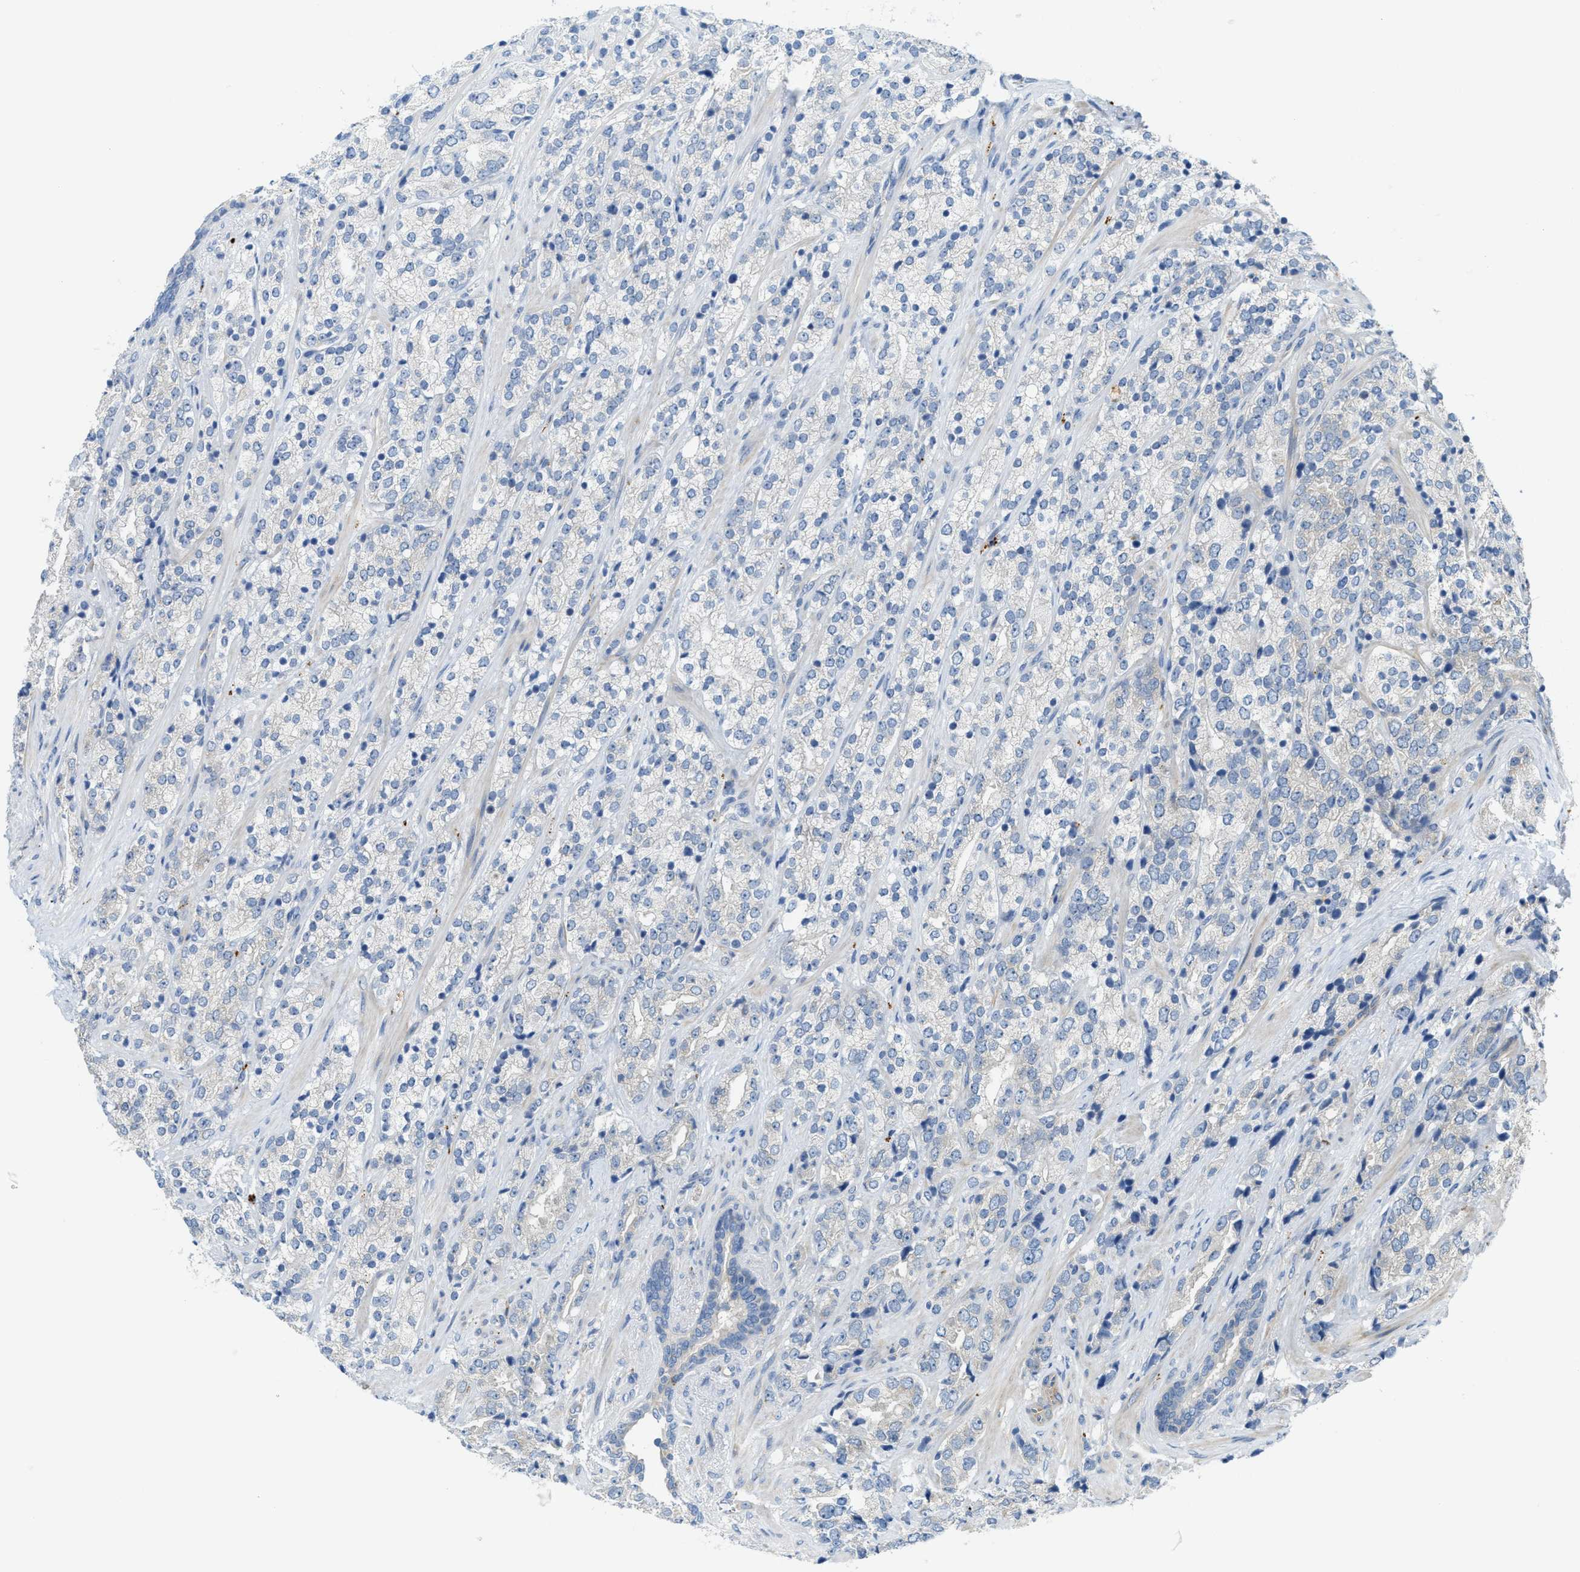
{"staining": {"intensity": "negative", "quantity": "none", "location": "none"}, "tissue": "prostate cancer", "cell_type": "Tumor cells", "image_type": "cancer", "snomed": [{"axis": "morphology", "description": "Adenocarcinoma, High grade"}, {"axis": "topography", "description": "Prostate"}], "caption": "Prostate cancer (adenocarcinoma (high-grade)) was stained to show a protein in brown. There is no significant staining in tumor cells.", "gene": "KLHDC10", "patient": {"sex": "male", "age": 71}}